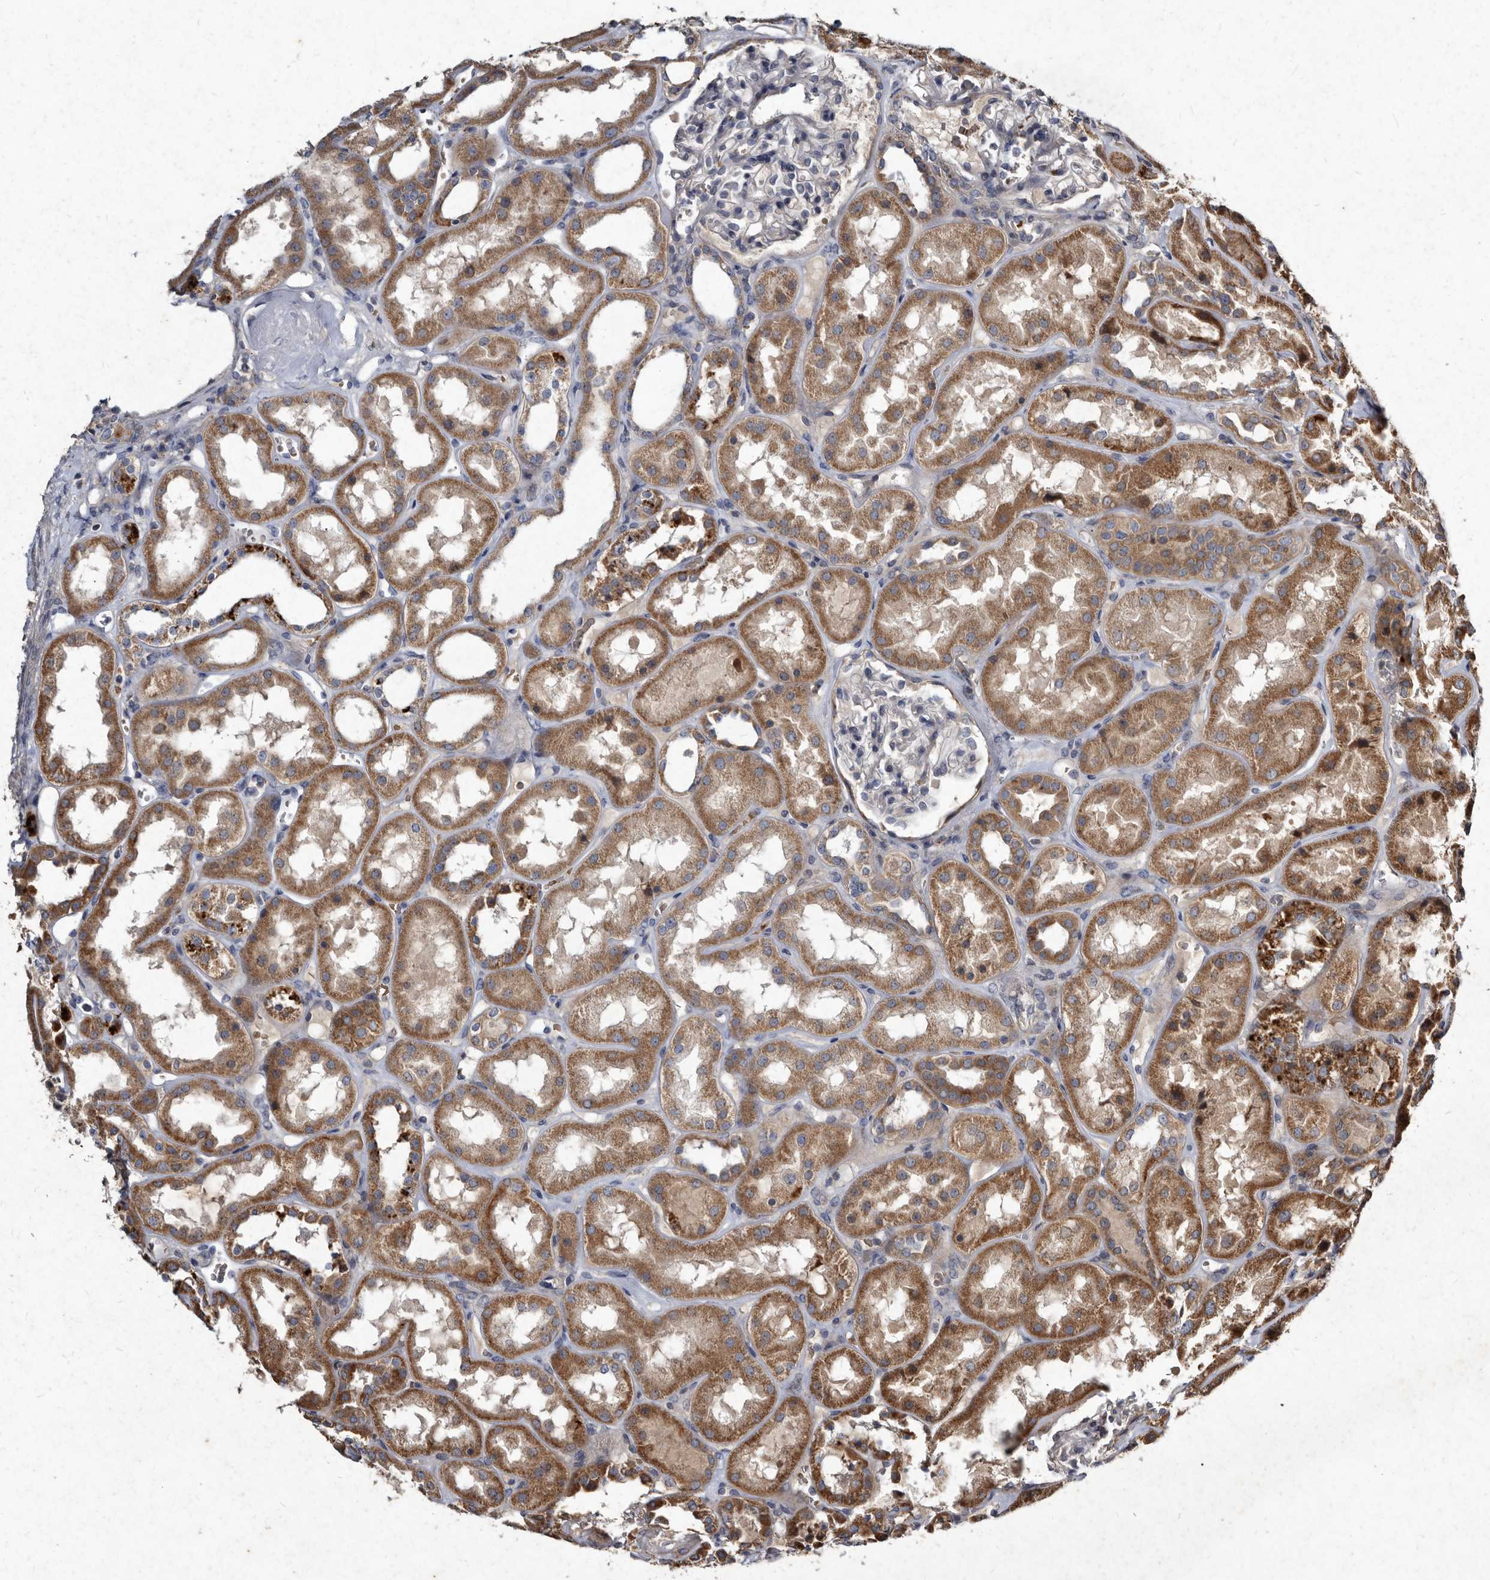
{"staining": {"intensity": "negative", "quantity": "none", "location": "none"}, "tissue": "kidney", "cell_type": "Cells in glomeruli", "image_type": "normal", "snomed": [{"axis": "morphology", "description": "Normal tissue, NOS"}, {"axis": "topography", "description": "Kidney"}], "caption": "Immunohistochemistry of benign kidney exhibits no positivity in cells in glomeruli.", "gene": "YPEL1", "patient": {"sex": "male", "age": 70}}